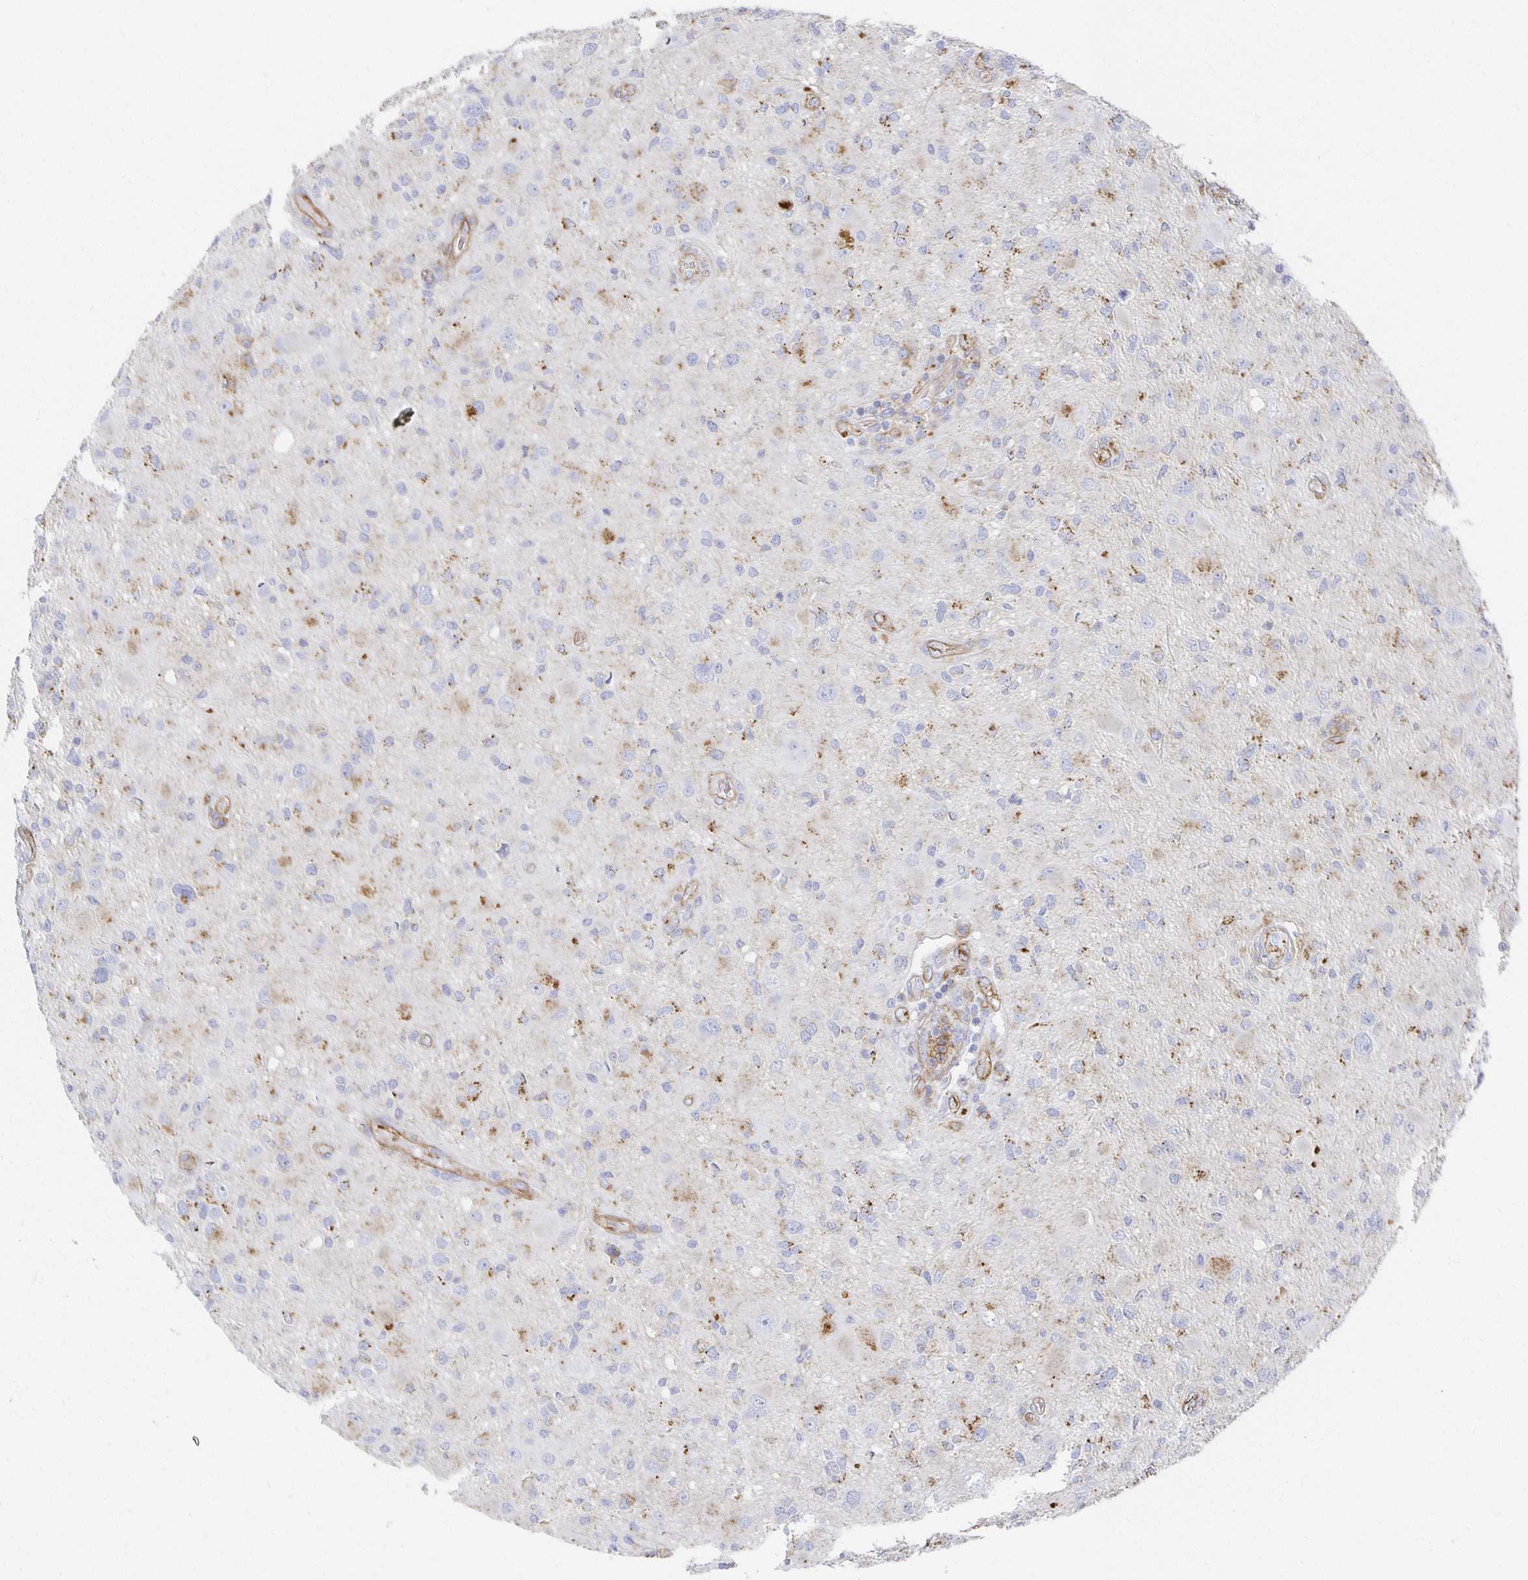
{"staining": {"intensity": "moderate", "quantity": "25%-75%", "location": "cytoplasmic/membranous"}, "tissue": "glioma", "cell_type": "Tumor cells", "image_type": "cancer", "snomed": [{"axis": "morphology", "description": "Glioma, malignant, High grade"}, {"axis": "topography", "description": "Brain"}], "caption": "Tumor cells exhibit medium levels of moderate cytoplasmic/membranous expression in about 25%-75% of cells in glioma.", "gene": "TAAR1", "patient": {"sex": "male", "age": 54}}